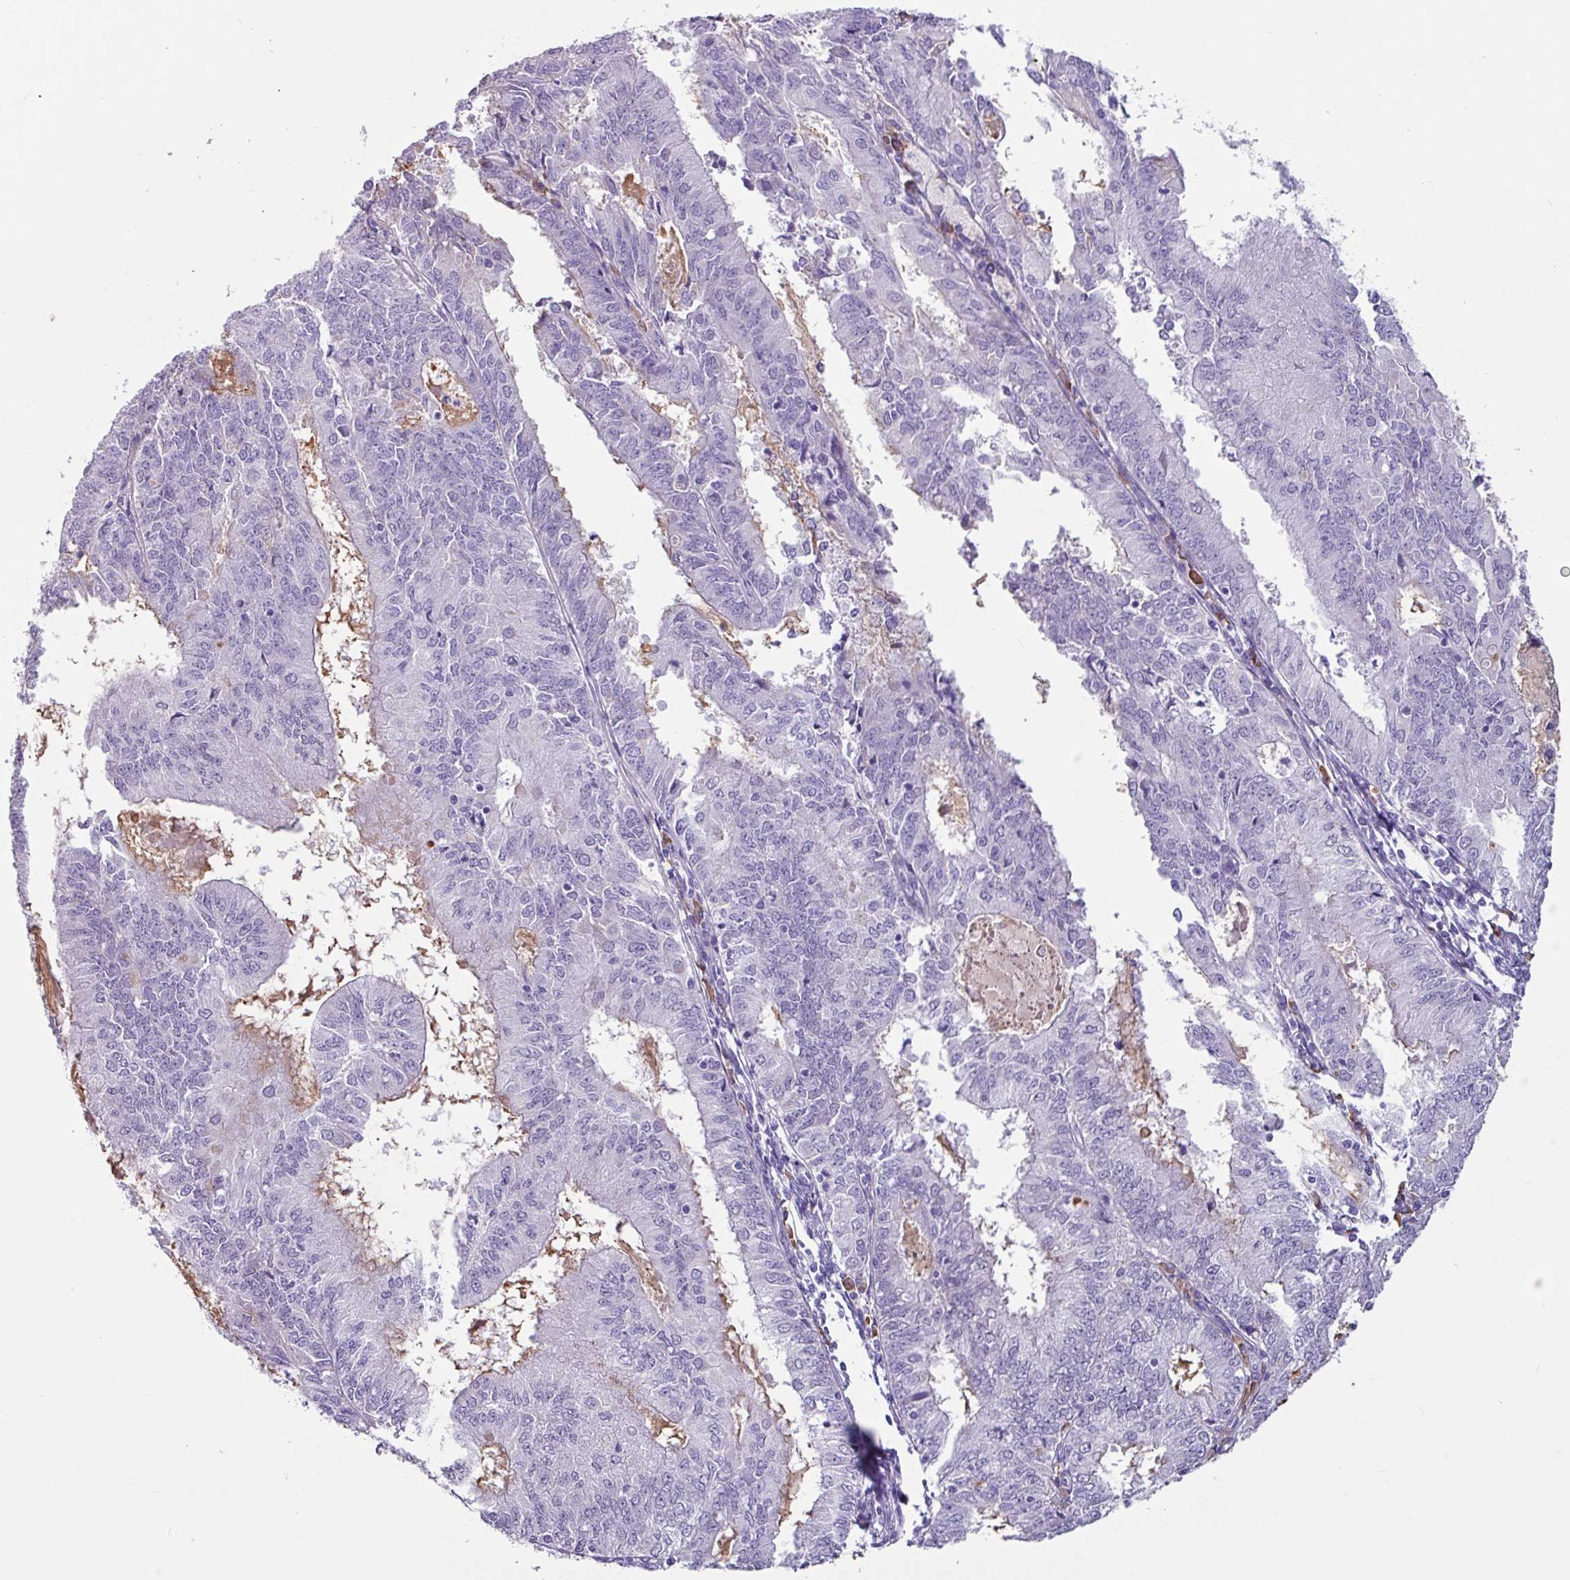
{"staining": {"intensity": "negative", "quantity": "none", "location": "none"}, "tissue": "endometrial cancer", "cell_type": "Tumor cells", "image_type": "cancer", "snomed": [{"axis": "morphology", "description": "Adenocarcinoma, NOS"}, {"axis": "topography", "description": "Endometrium"}], "caption": "Human adenocarcinoma (endometrial) stained for a protein using immunohistochemistry (IHC) shows no positivity in tumor cells.", "gene": "OTX1", "patient": {"sex": "female", "age": 57}}